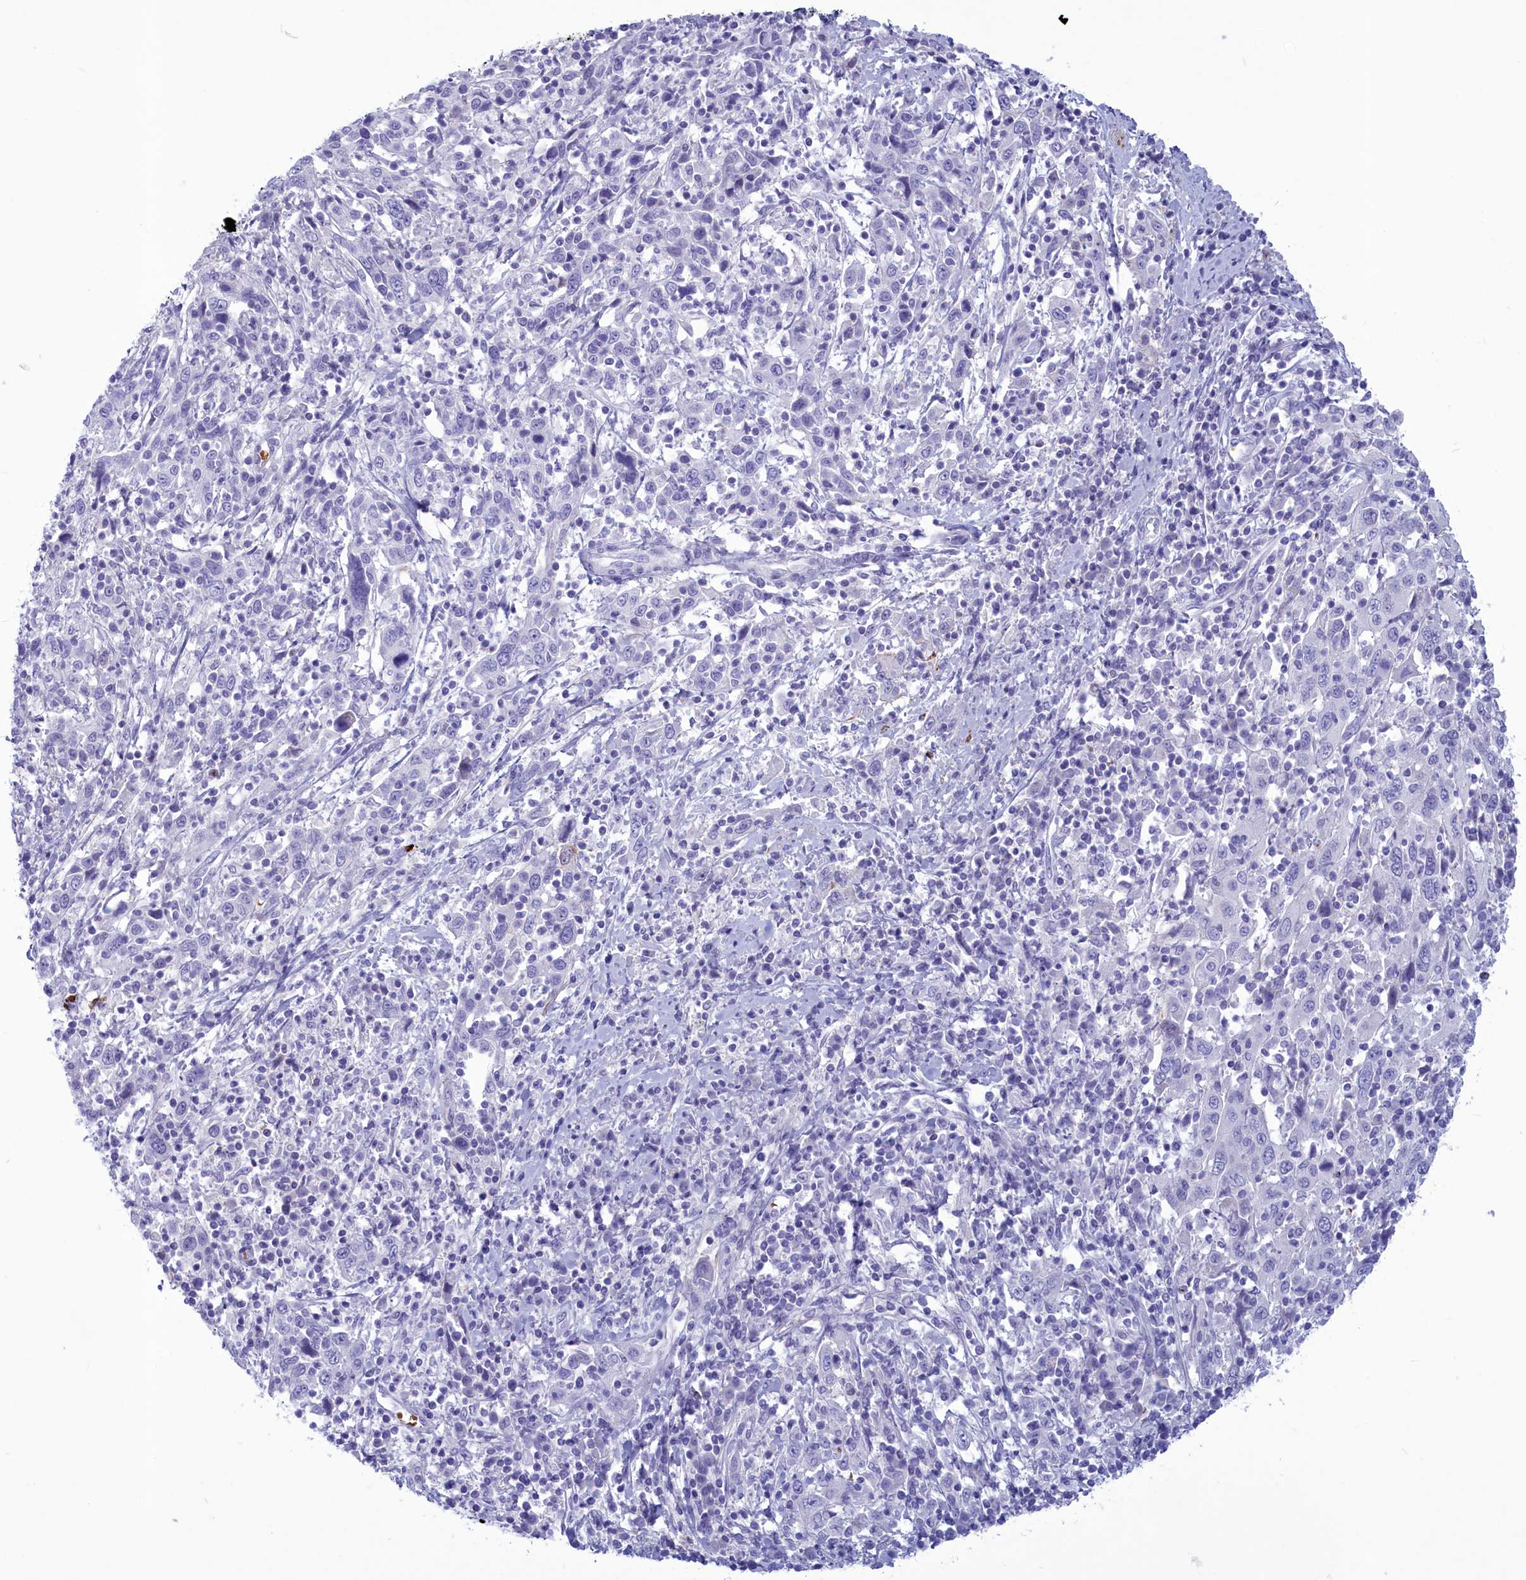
{"staining": {"intensity": "negative", "quantity": "none", "location": "none"}, "tissue": "cervical cancer", "cell_type": "Tumor cells", "image_type": "cancer", "snomed": [{"axis": "morphology", "description": "Squamous cell carcinoma, NOS"}, {"axis": "topography", "description": "Cervix"}], "caption": "Cervical cancer (squamous cell carcinoma) was stained to show a protein in brown. There is no significant staining in tumor cells. (DAB (3,3'-diaminobenzidine) IHC, high magnification).", "gene": "GAPDHS", "patient": {"sex": "female", "age": 46}}